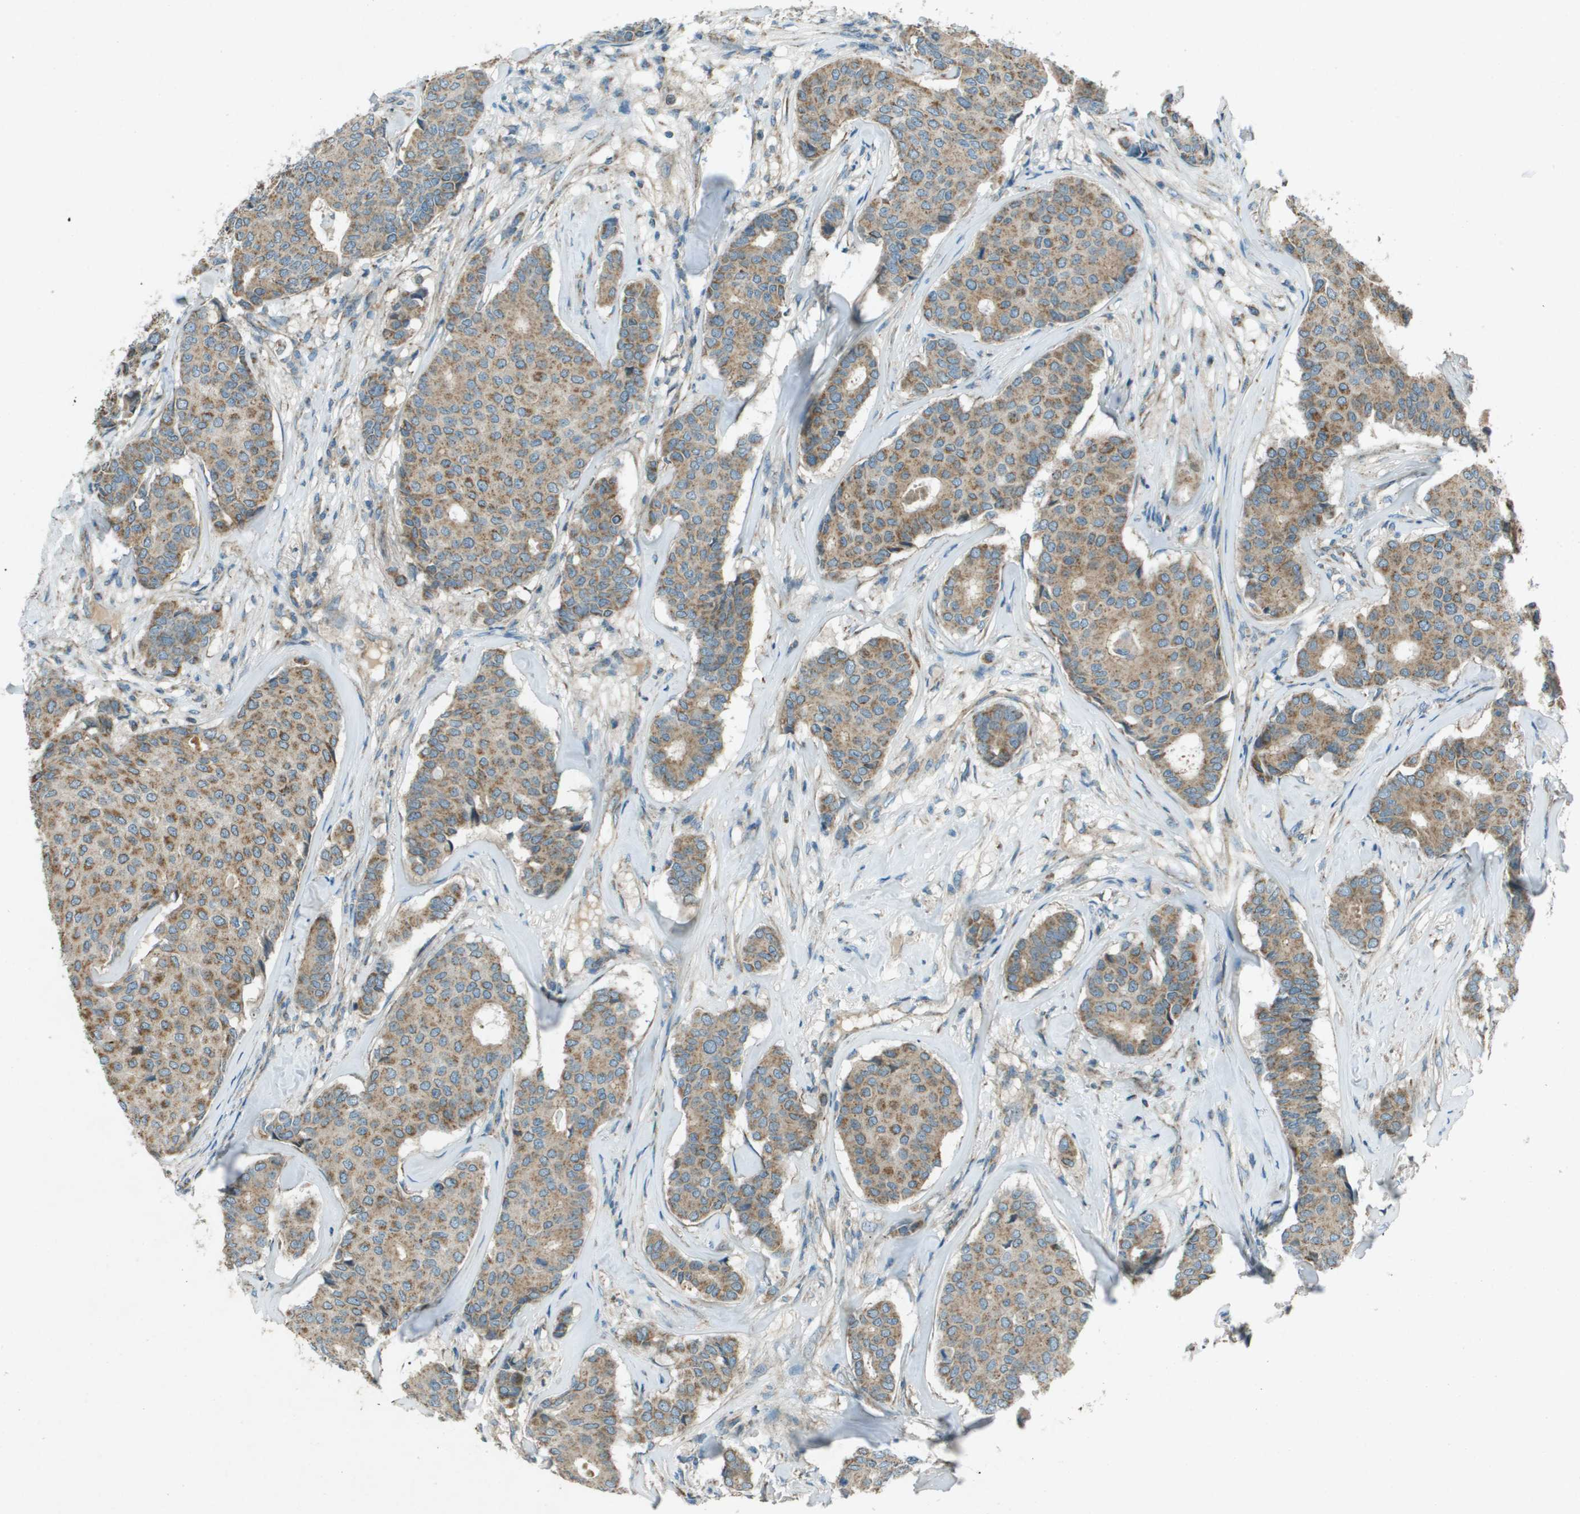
{"staining": {"intensity": "moderate", "quantity": ">75%", "location": "cytoplasmic/membranous"}, "tissue": "breast cancer", "cell_type": "Tumor cells", "image_type": "cancer", "snomed": [{"axis": "morphology", "description": "Duct carcinoma"}, {"axis": "topography", "description": "Breast"}], "caption": "A histopathology image of human breast intraductal carcinoma stained for a protein reveals moderate cytoplasmic/membranous brown staining in tumor cells.", "gene": "MIGA1", "patient": {"sex": "female", "age": 75}}